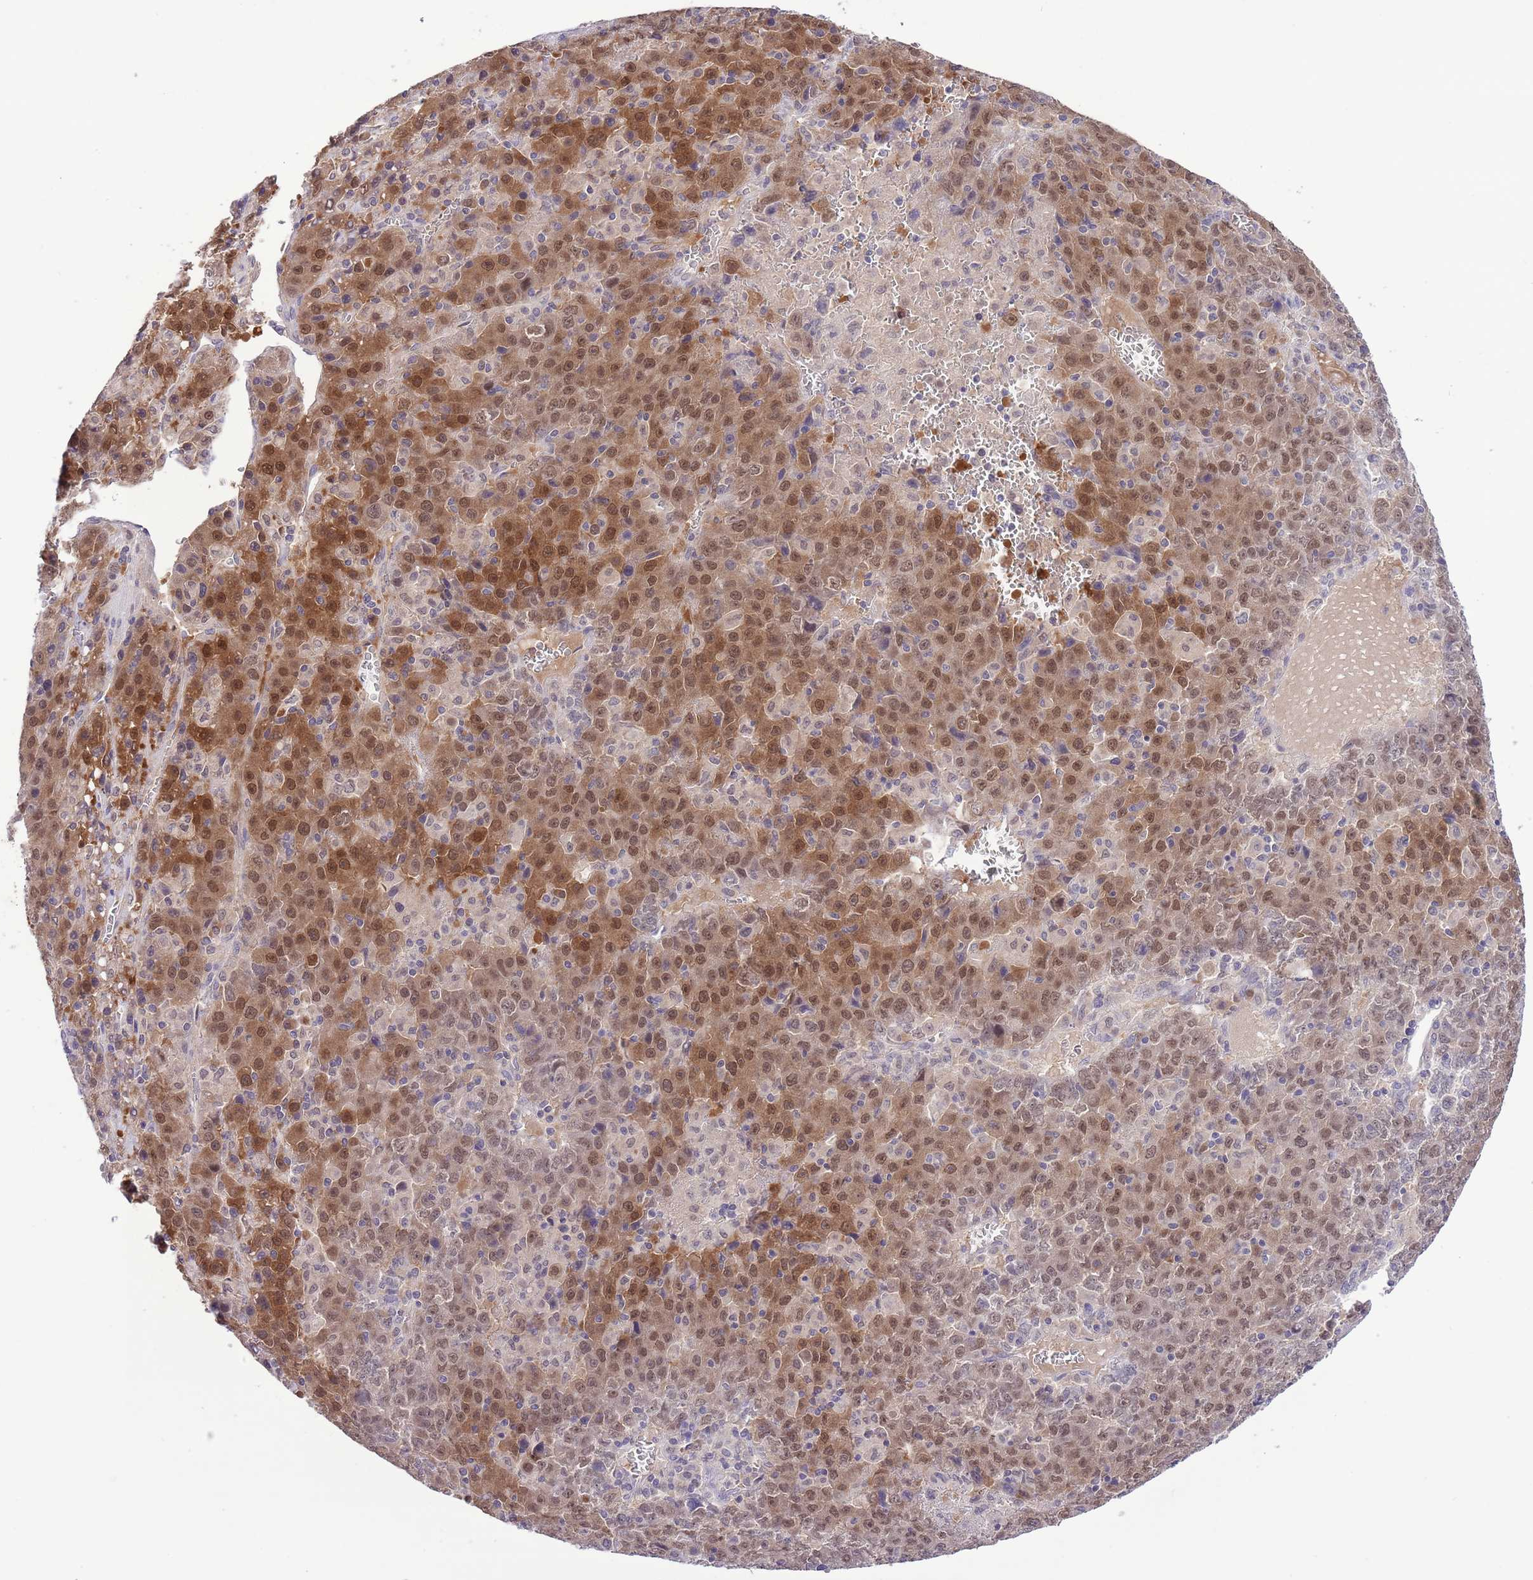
{"staining": {"intensity": "moderate", "quantity": ">75%", "location": "cytoplasmic/membranous,nuclear"}, "tissue": "liver cancer", "cell_type": "Tumor cells", "image_type": "cancer", "snomed": [{"axis": "morphology", "description": "Carcinoma, Hepatocellular, NOS"}, {"axis": "topography", "description": "Liver"}], "caption": "A high-resolution photomicrograph shows IHC staining of liver cancer, which shows moderate cytoplasmic/membranous and nuclear staining in approximately >75% of tumor cells.", "gene": "GALK2", "patient": {"sex": "female", "age": 53}}